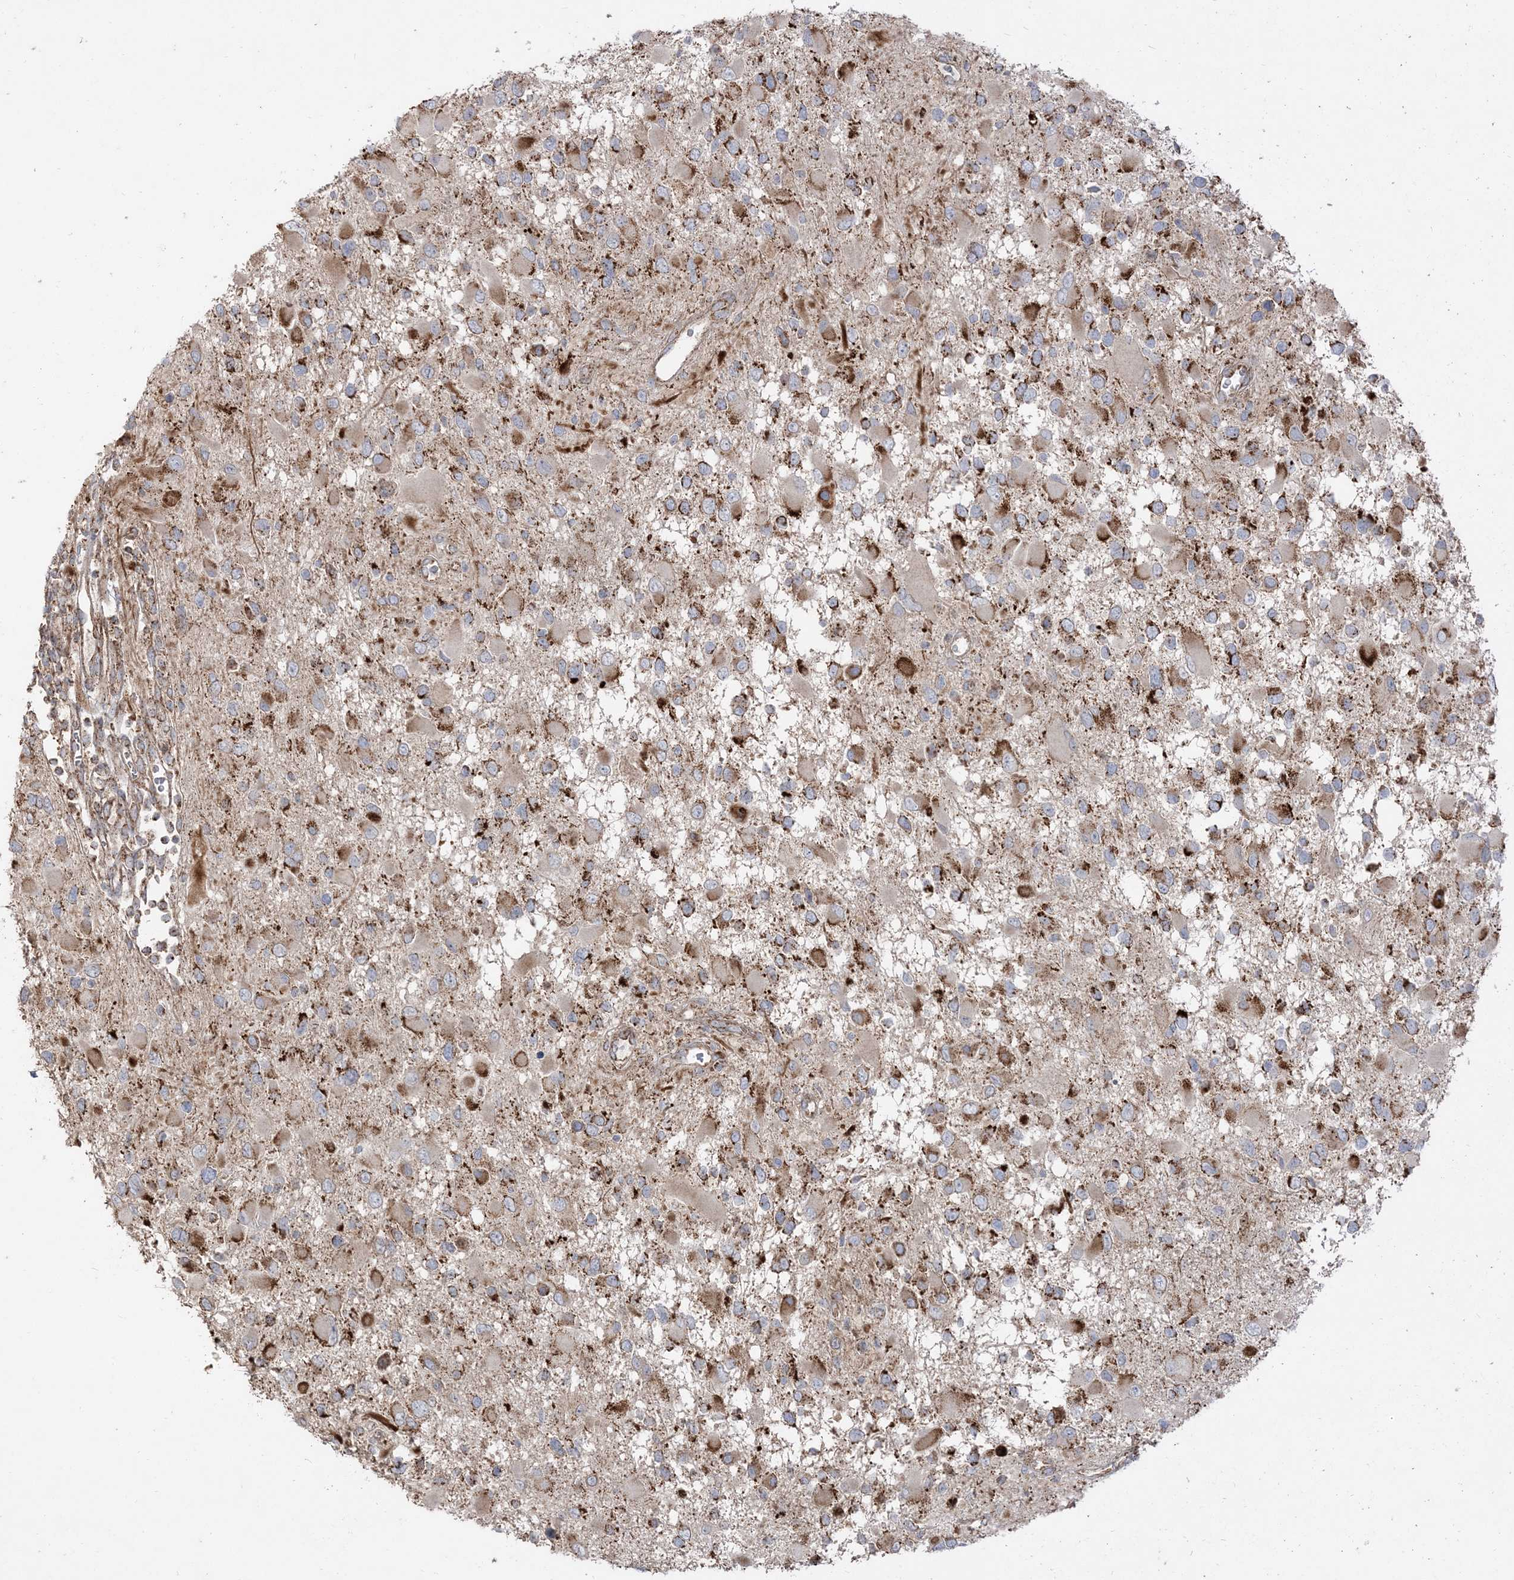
{"staining": {"intensity": "strong", "quantity": "25%-75%", "location": "cytoplasmic/membranous"}, "tissue": "glioma", "cell_type": "Tumor cells", "image_type": "cancer", "snomed": [{"axis": "morphology", "description": "Glioma, malignant, High grade"}, {"axis": "topography", "description": "Brain"}], "caption": "Glioma stained with DAB immunohistochemistry displays high levels of strong cytoplasmic/membranous positivity in approximately 25%-75% of tumor cells. Ihc stains the protein in brown and the nuclei are stained blue.", "gene": "AARS2", "patient": {"sex": "male", "age": 53}}